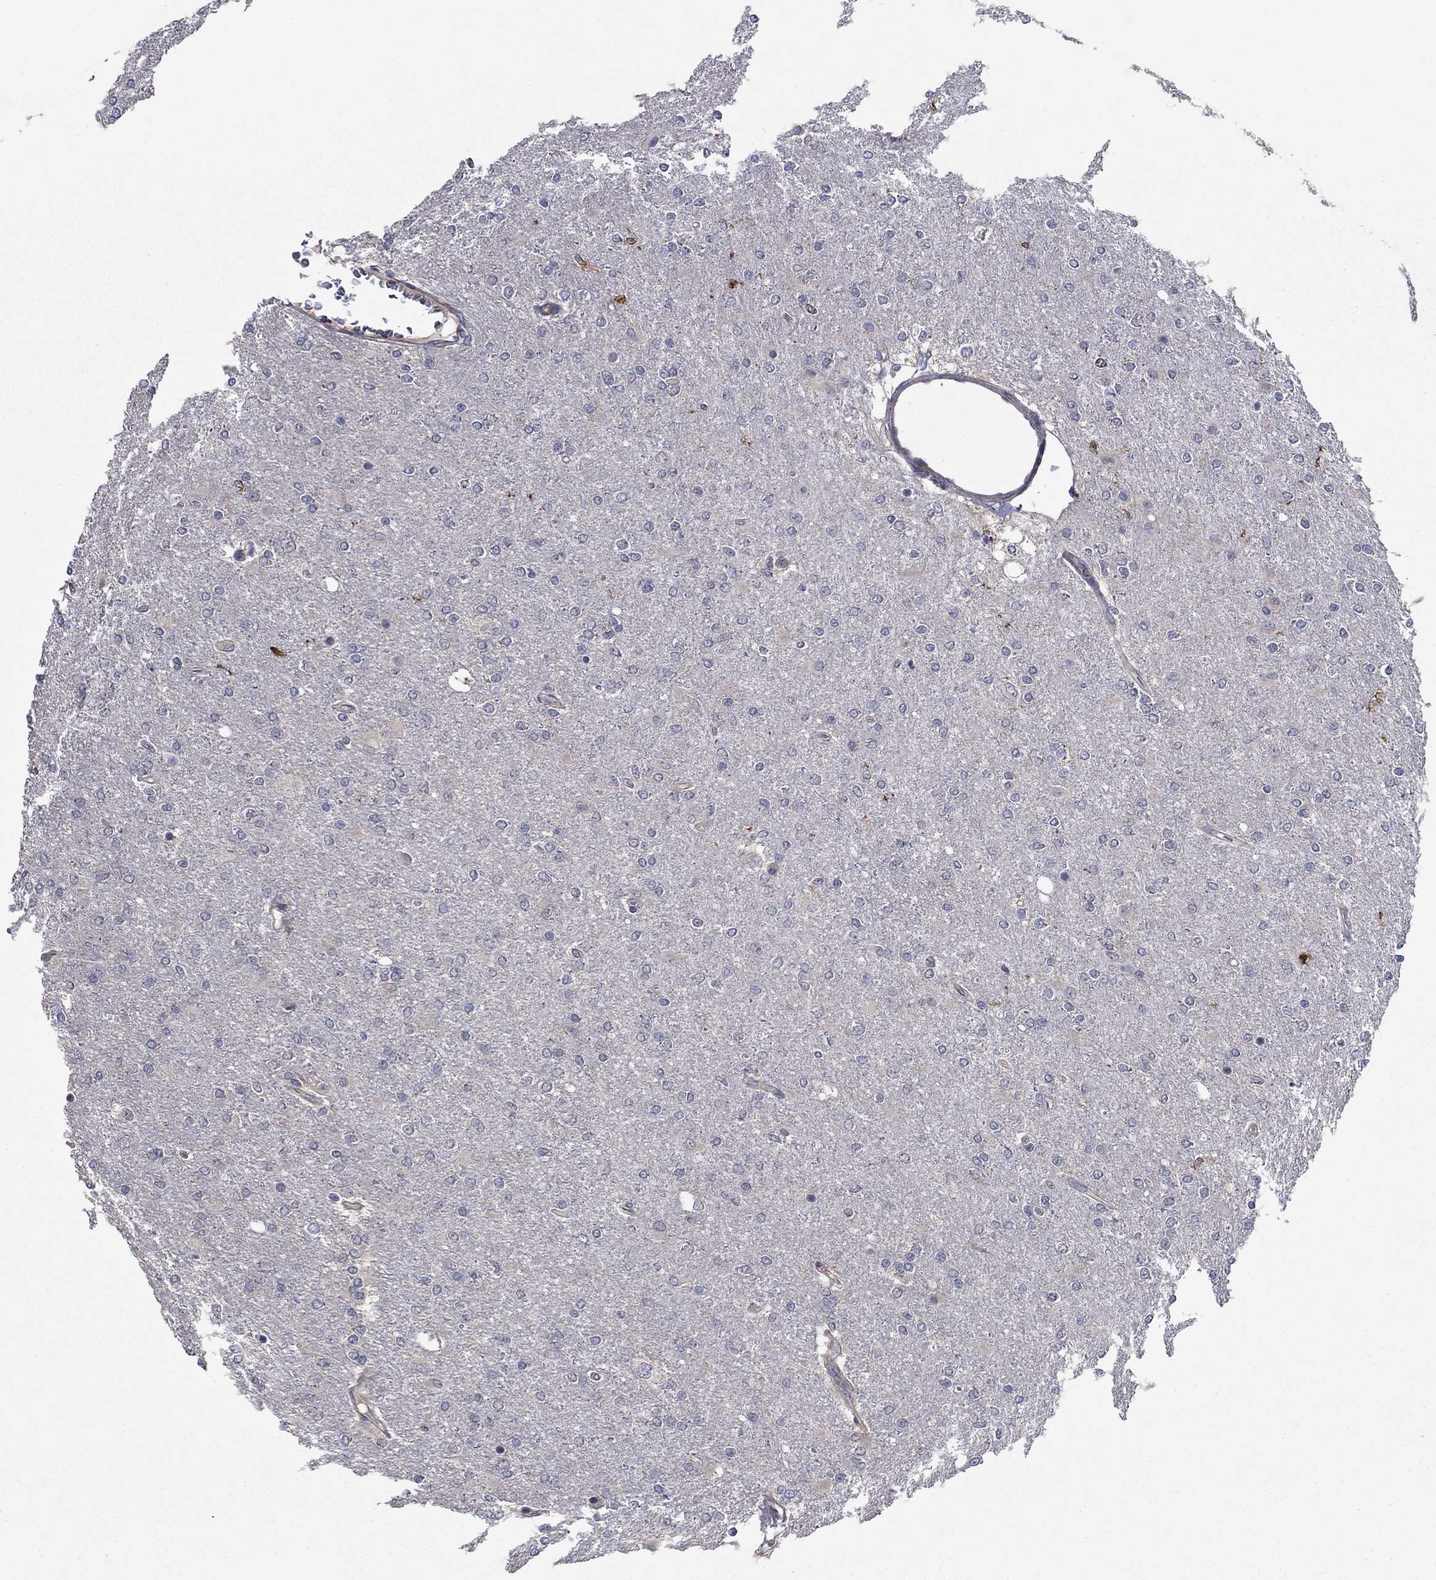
{"staining": {"intensity": "negative", "quantity": "none", "location": "none"}, "tissue": "glioma", "cell_type": "Tumor cells", "image_type": "cancer", "snomed": [{"axis": "morphology", "description": "Glioma, malignant, High grade"}, {"axis": "topography", "description": "Cerebral cortex"}], "caption": "Protein analysis of malignant high-grade glioma demonstrates no significant expression in tumor cells.", "gene": "MSRB1", "patient": {"sex": "male", "age": 70}}